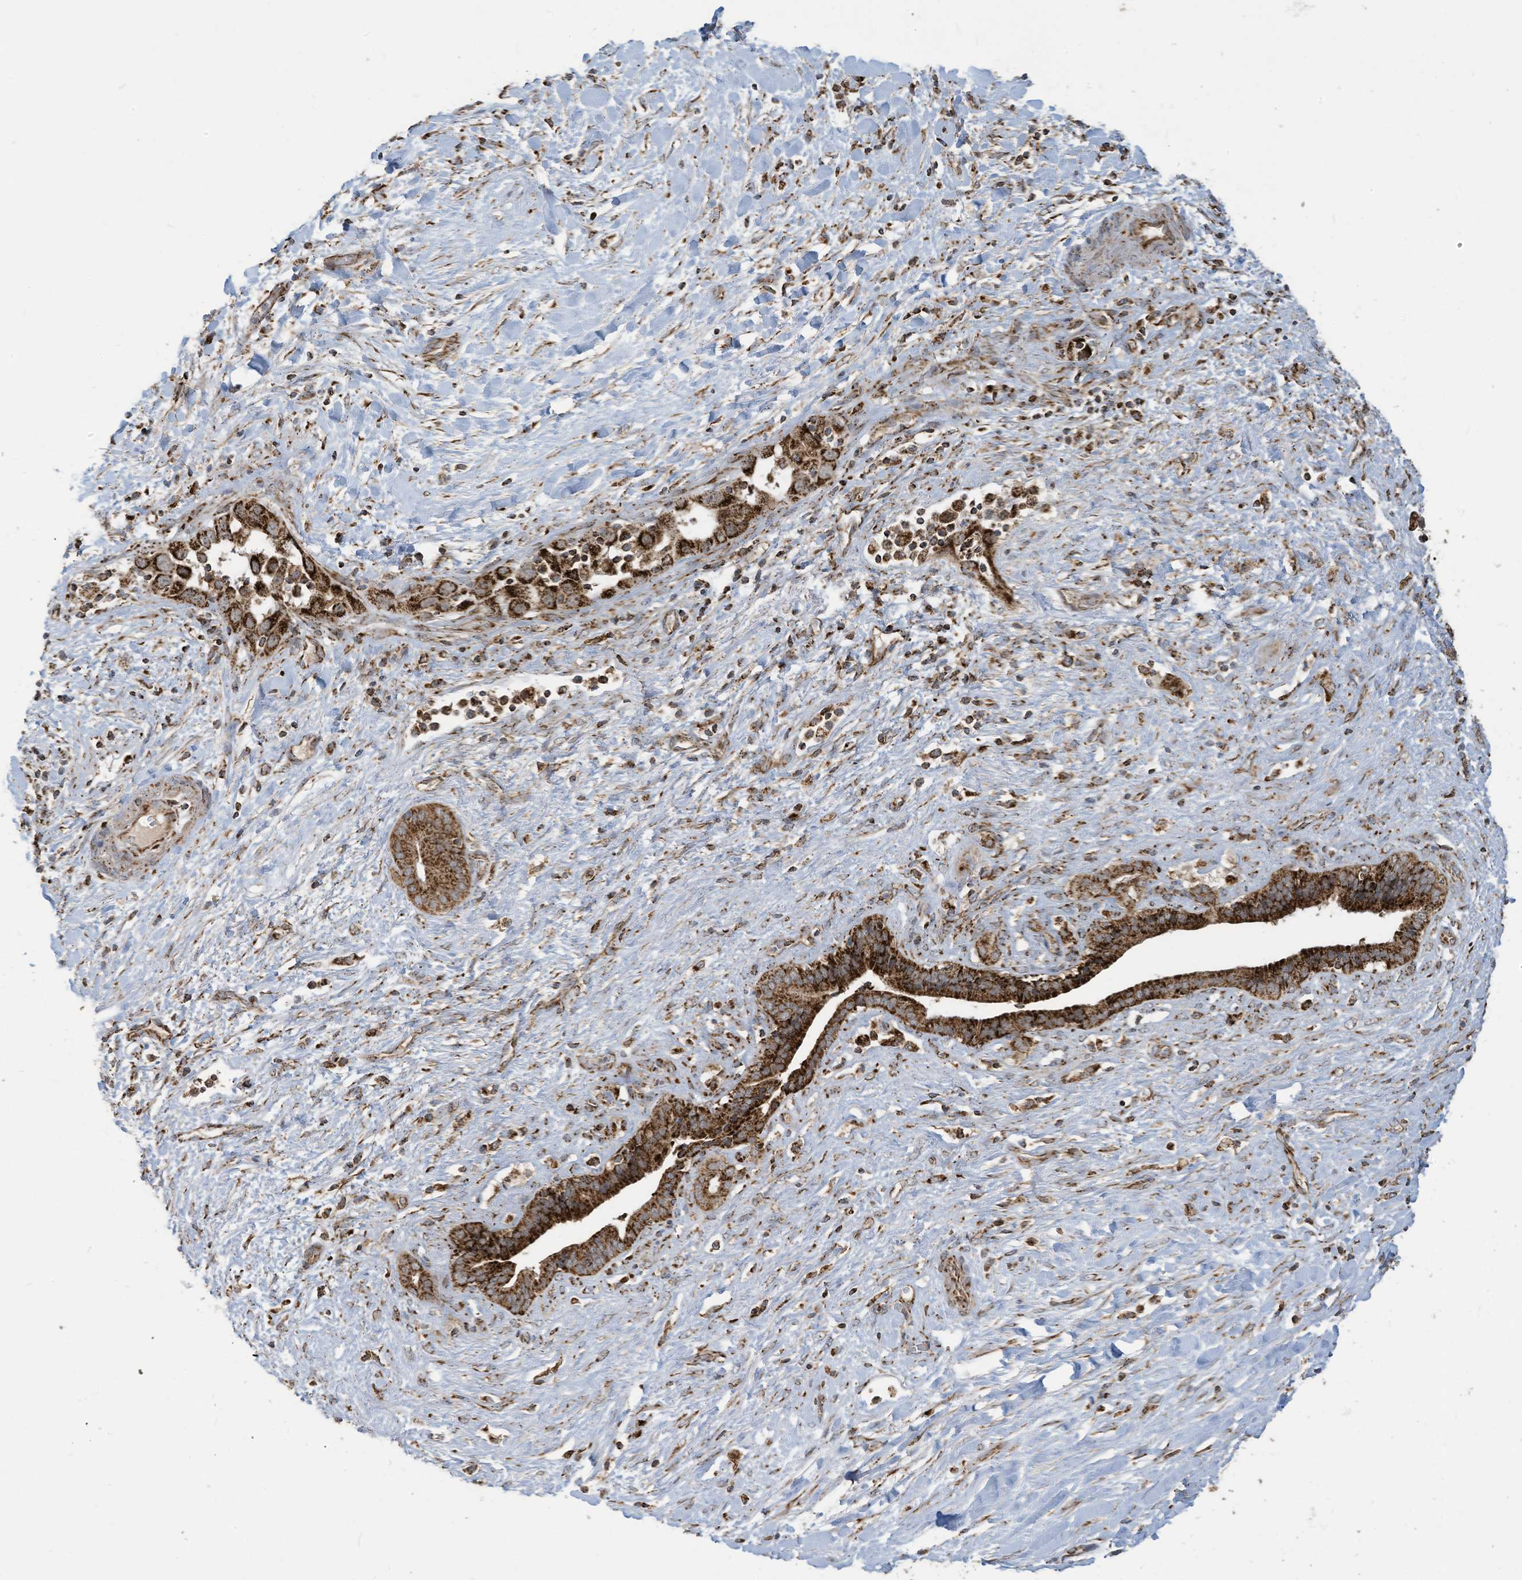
{"staining": {"intensity": "strong", "quantity": ">75%", "location": "cytoplasmic/membranous"}, "tissue": "liver cancer", "cell_type": "Tumor cells", "image_type": "cancer", "snomed": [{"axis": "morphology", "description": "Cholangiocarcinoma"}, {"axis": "topography", "description": "Liver"}], "caption": "A photomicrograph of human cholangiocarcinoma (liver) stained for a protein shows strong cytoplasmic/membranous brown staining in tumor cells.", "gene": "COX10", "patient": {"sex": "female", "age": 52}}